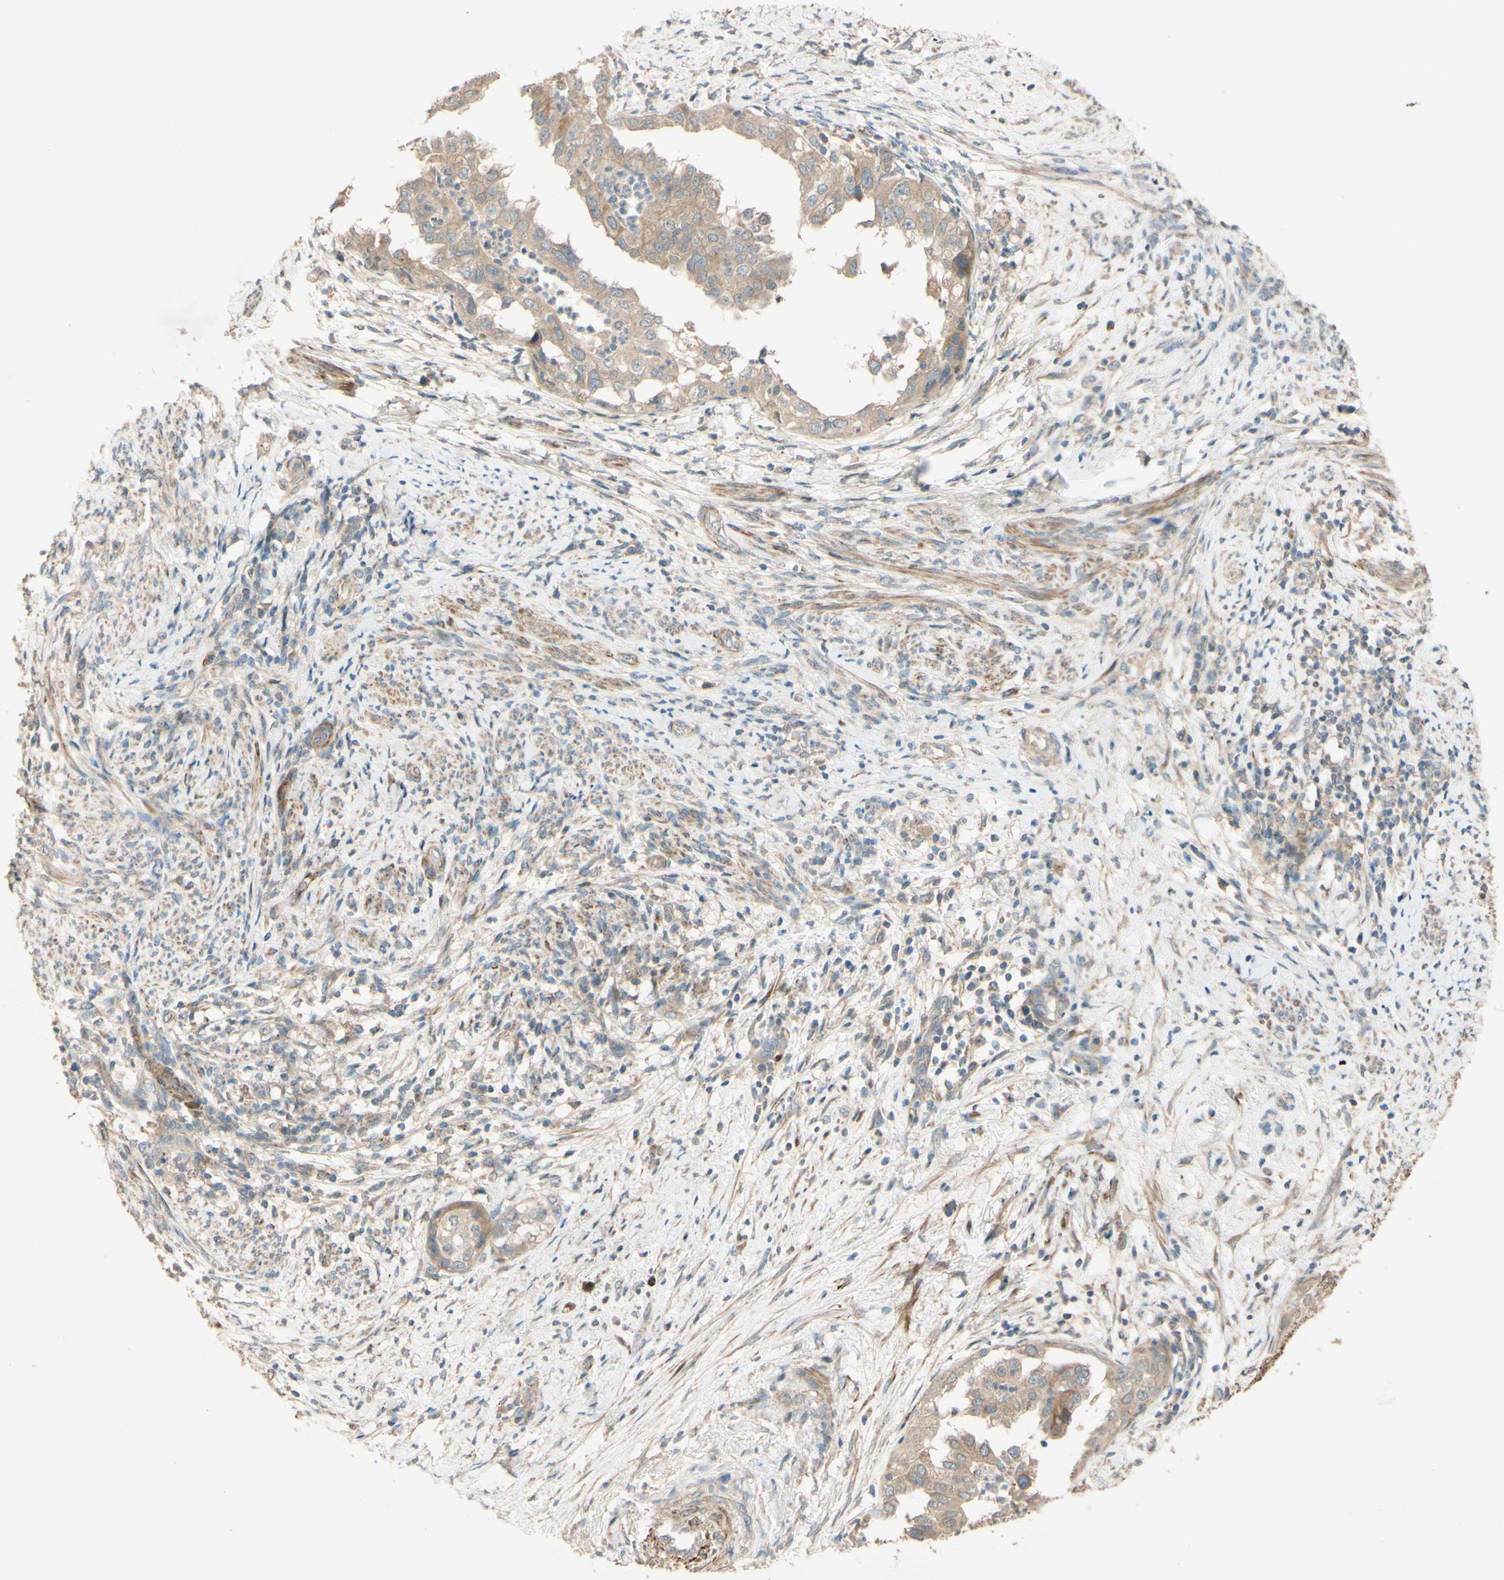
{"staining": {"intensity": "weak", "quantity": ">75%", "location": "cytoplasmic/membranous"}, "tissue": "endometrial cancer", "cell_type": "Tumor cells", "image_type": "cancer", "snomed": [{"axis": "morphology", "description": "Adenocarcinoma, NOS"}, {"axis": "topography", "description": "Endometrium"}], "caption": "Immunohistochemical staining of adenocarcinoma (endometrial) demonstrates low levels of weak cytoplasmic/membranous expression in approximately >75% of tumor cells.", "gene": "ADAM17", "patient": {"sex": "female", "age": 85}}